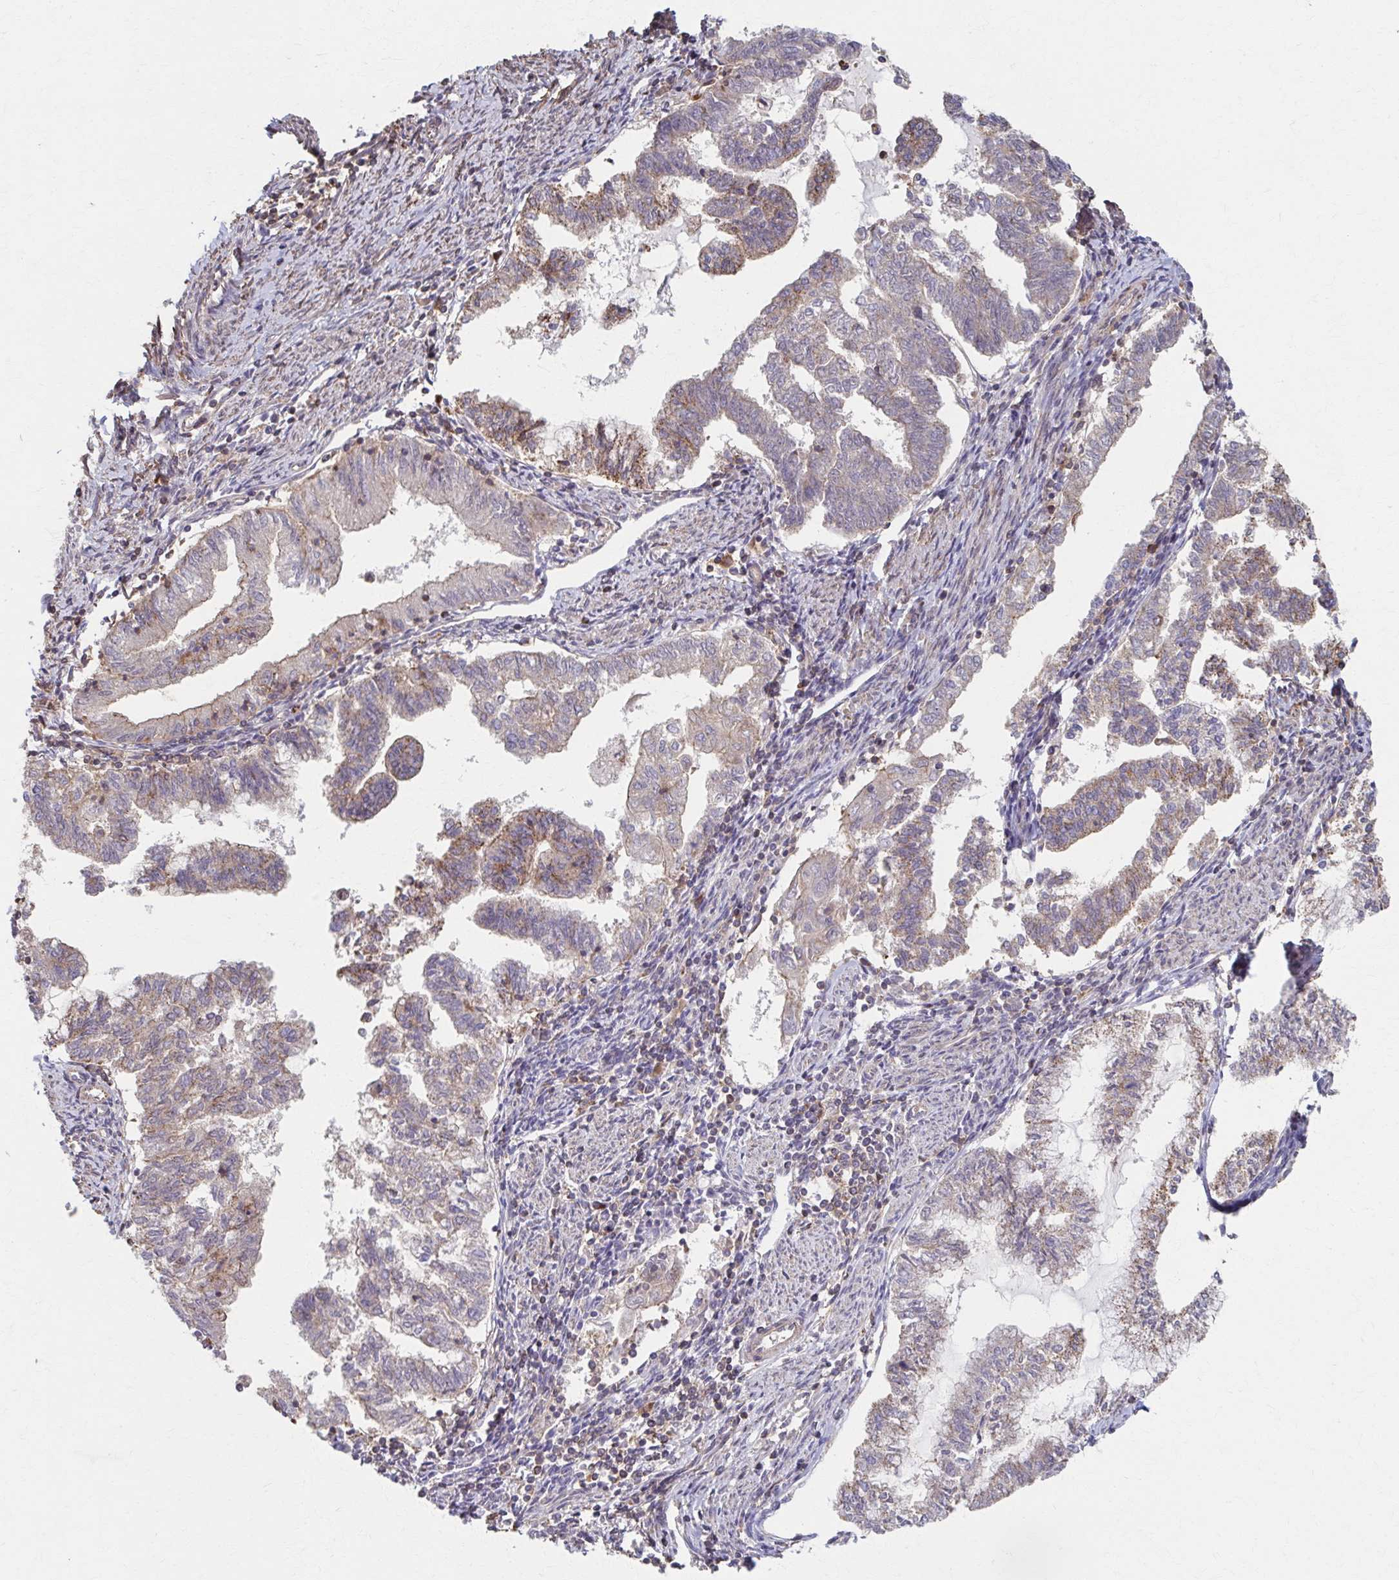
{"staining": {"intensity": "weak", "quantity": "25%-75%", "location": "cytoplasmic/membranous"}, "tissue": "endometrial cancer", "cell_type": "Tumor cells", "image_type": "cancer", "snomed": [{"axis": "morphology", "description": "Adenocarcinoma, NOS"}, {"axis": "topography", "description": "Endometrium"}], "caption": "Tumor cells exhibit weak cytoplasmic/membranous staining in about 25%-75% of cells in endometrial cancer. The staining is performed using DAB brown chromogen to label protein expression. The nuclei are counter-stained blue using hematoxylin.", "gene": "KLHL34", "patient": {"sex": "female", "age": 79}}